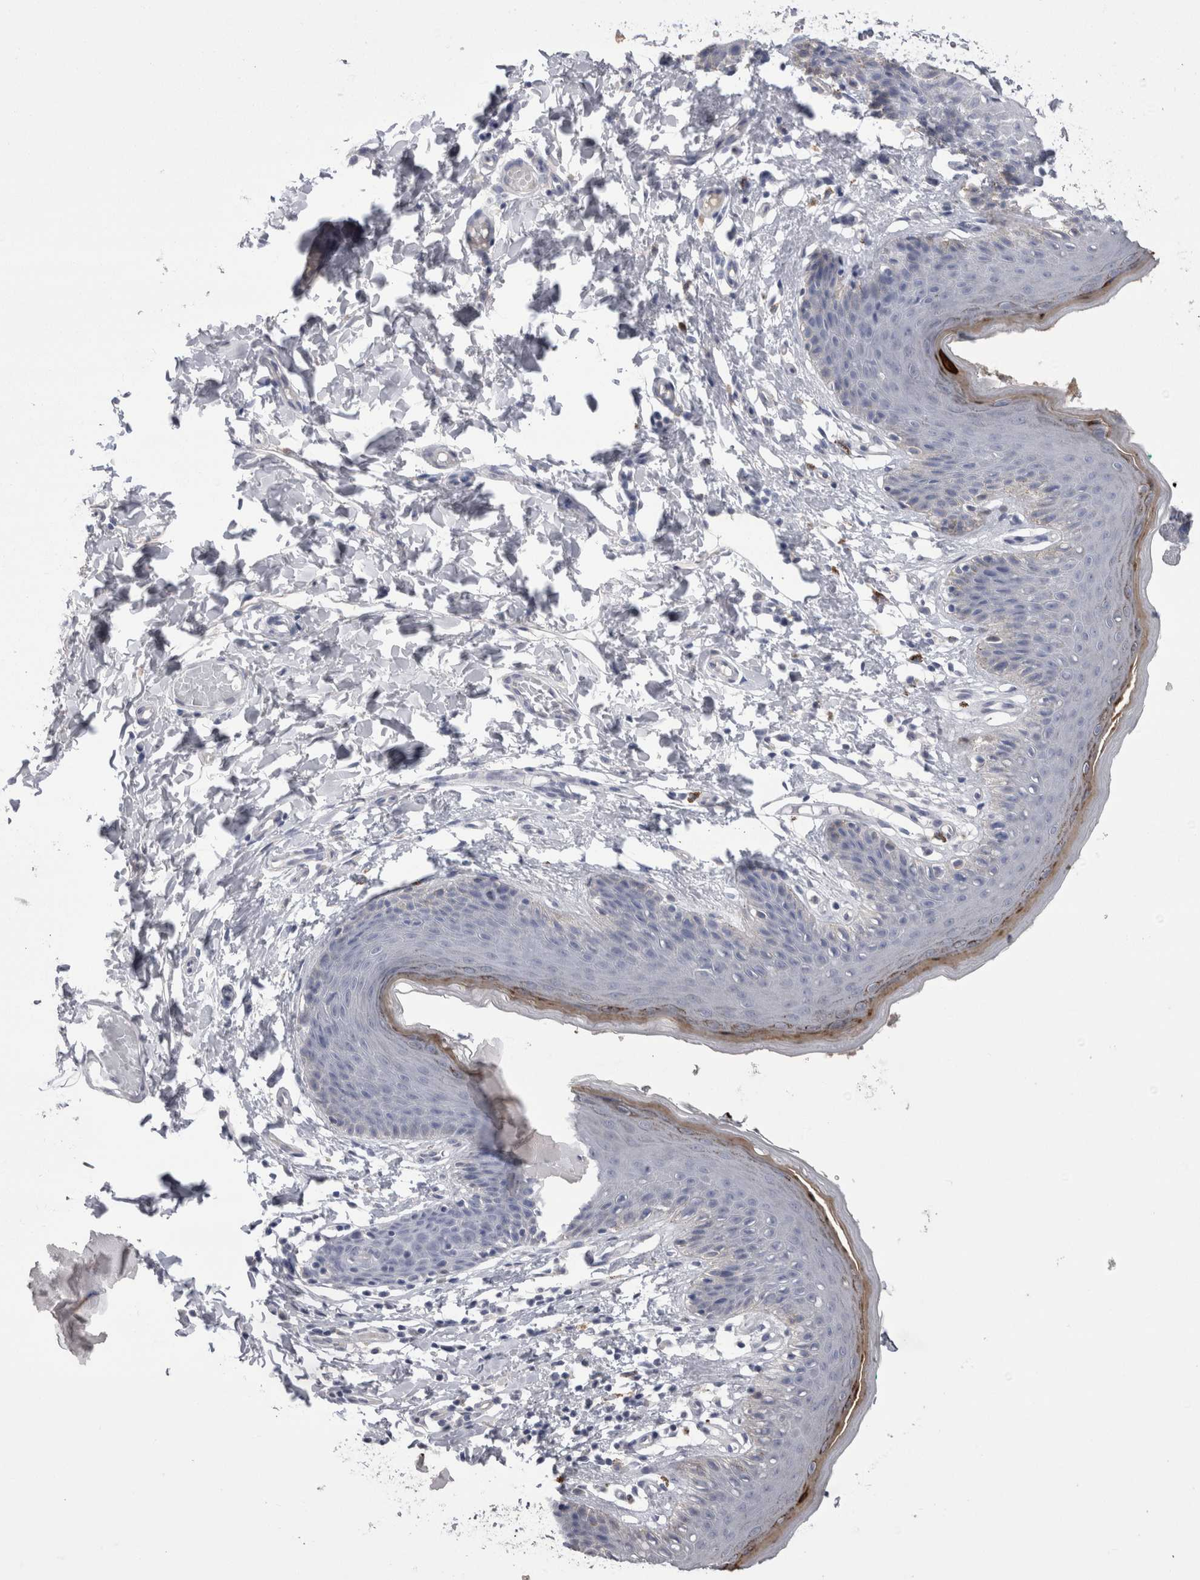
{"staining": {"intensity": "moderate", "quantity": "<25%", "location": "cytoplasmic/membranous"}, "tissue": "skin", "cell_type": "Epidermal cells", "image_type": "normal", "snomed": [{"axis": "morphology", "description": "Normal tissue, NOS"}, {"axis": "topography", "description": "Vulva"}], "caption": "A brown stain highlights moderate cytoplasmic/membranous expression of a protein in epidermal cells of benign skin.", "gene": "REG1A", "patient": {"sex": "female", "age": 66}}